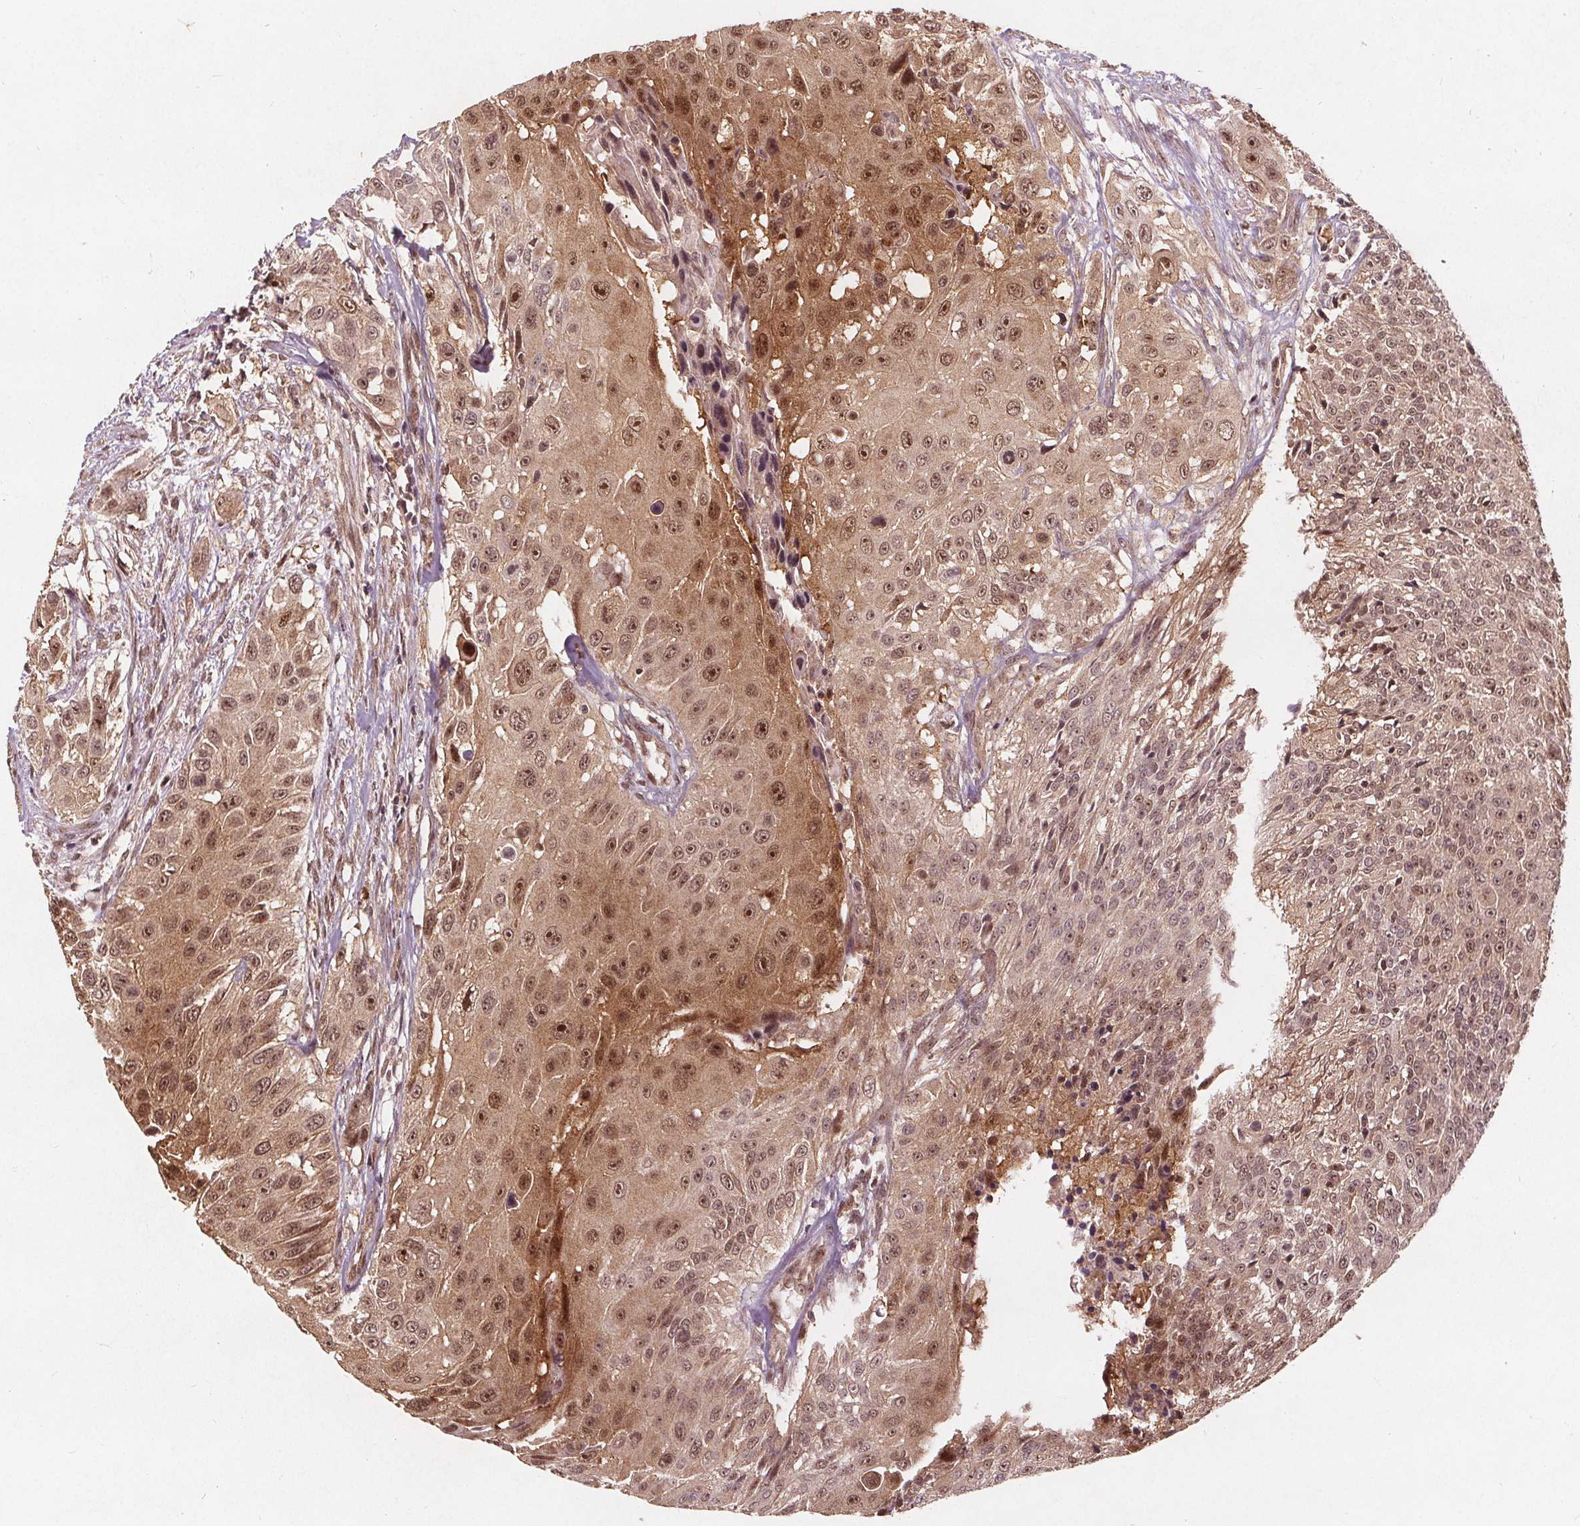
{"staining": {"intensity": "moderate", "quantity": ">75%", "location": "nuclear"}, "tissue": "urothelial cancer", "cell_type": "Tumor cells", "image_type": "cancer", "snomed": [{"axis": "morphology", "description": "Urothelial carcinoma, NOS"}, {"axis": "topography", "description": "Urinary bladder"}], "caption": "The histopathology image exhibits a brown stain indicating the presence of a protein in the nuclear of tumor cells in urothelial cancer.", "gene": "PPP1CB", "patient": {"sex": "male", "age": 55}}